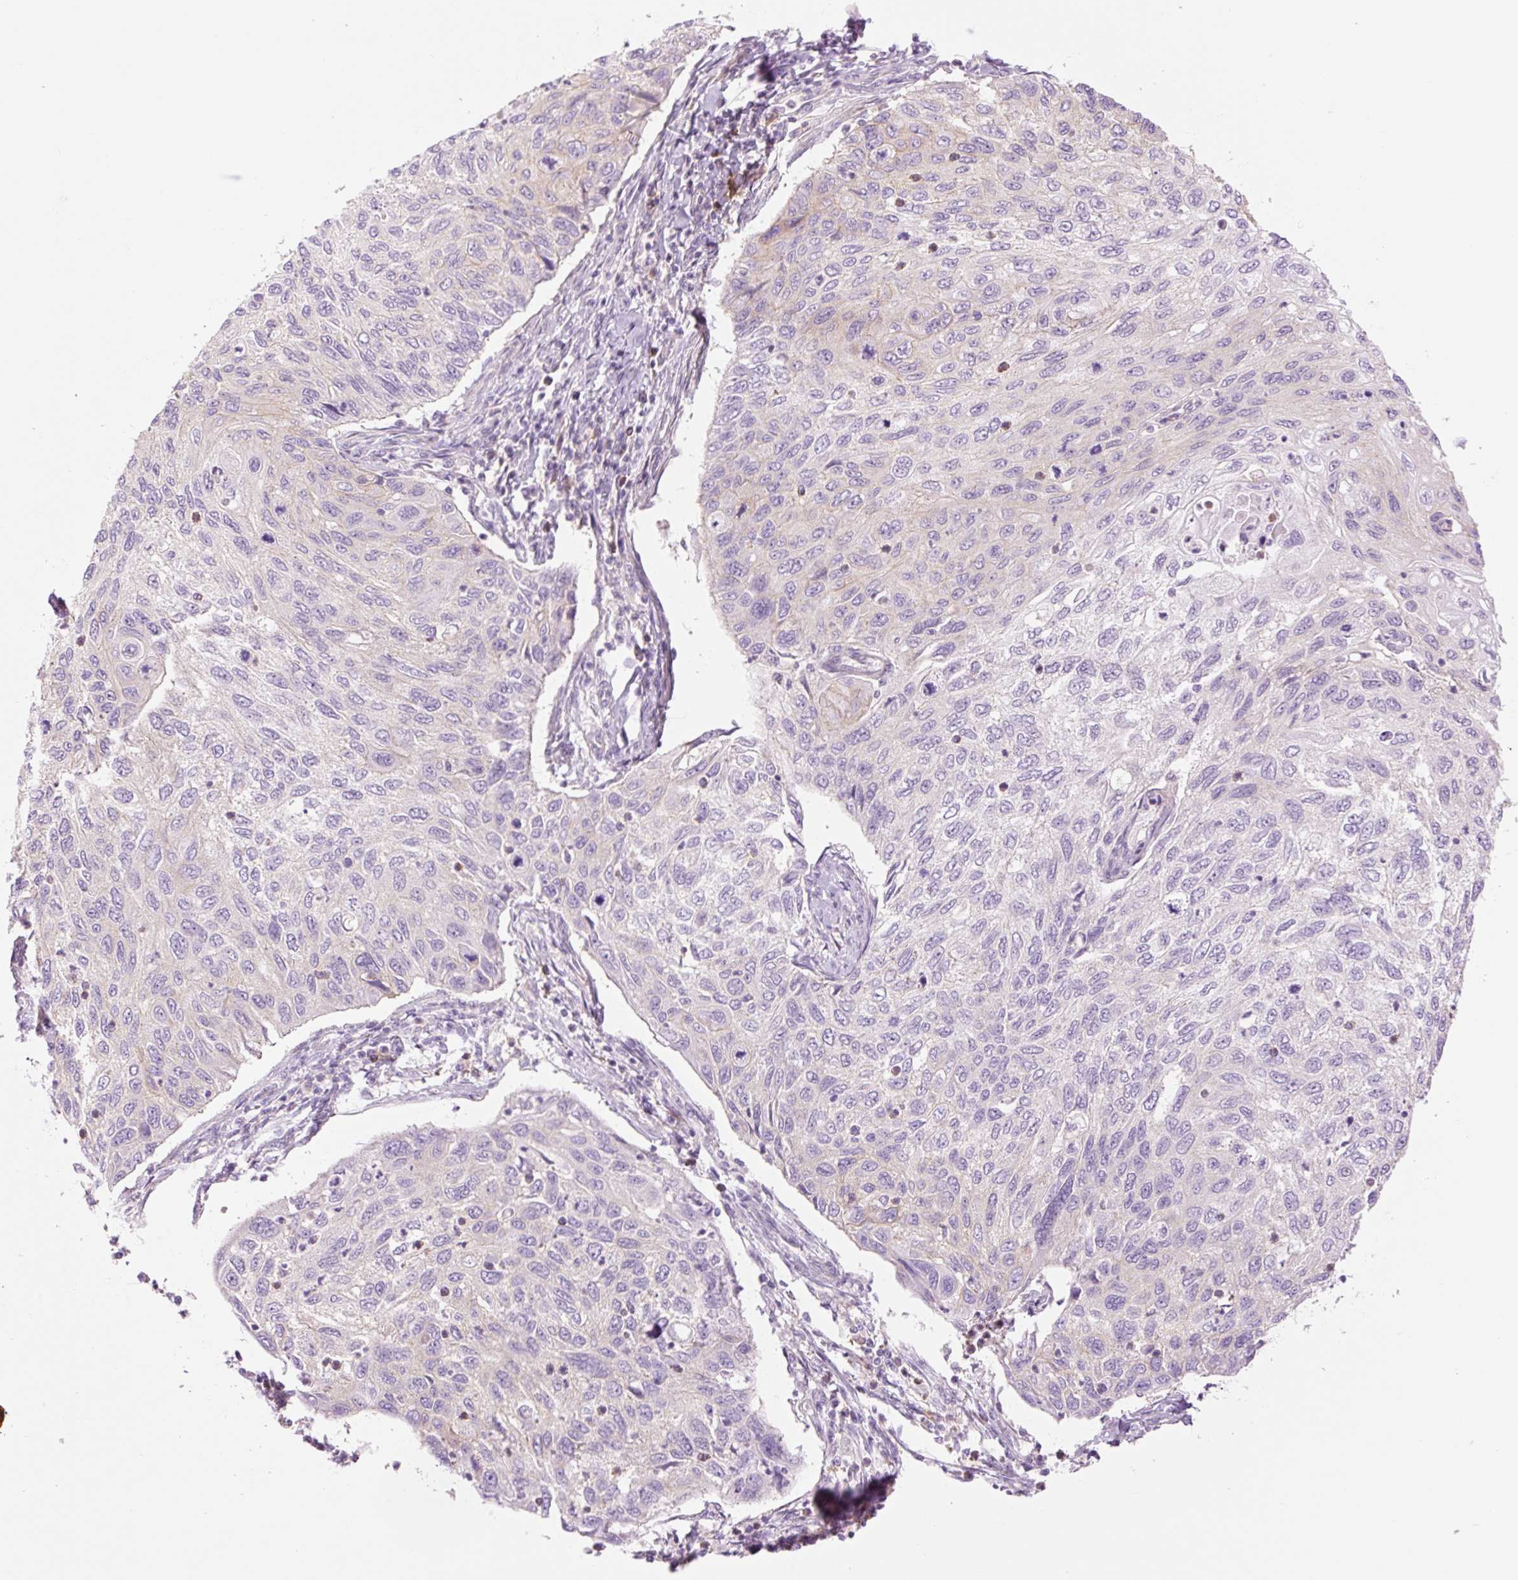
{"staining": {"intensity": "negative", "quantity": "none", "location": "none"}, "tissue": "cervical cancer", "cell_type": "Tumor cells", "image_type": "cancer", "snomed": [{"axis": "morphology", "description": "Squamous cell carcinoma, NOS"}, {"axis": "topography", "description": "Cervix"}], "caption": "High magnification brightfield microscopy of cervical squamous cell carcinoma stained with DAB (3,3'-diaminobenzidine) (brown) and counterstained with hematoxylin (blue): tumor cells show no significant positivity. The staining was performed using DAB (3,3'-diaminobenzidine) to visualize the protein expression in brown, while the nuclei were stained in blue with hematoxylin (Magnification: 20x).", "gene": "GRID2", "patient": {"sex": "female", "age": 70}}